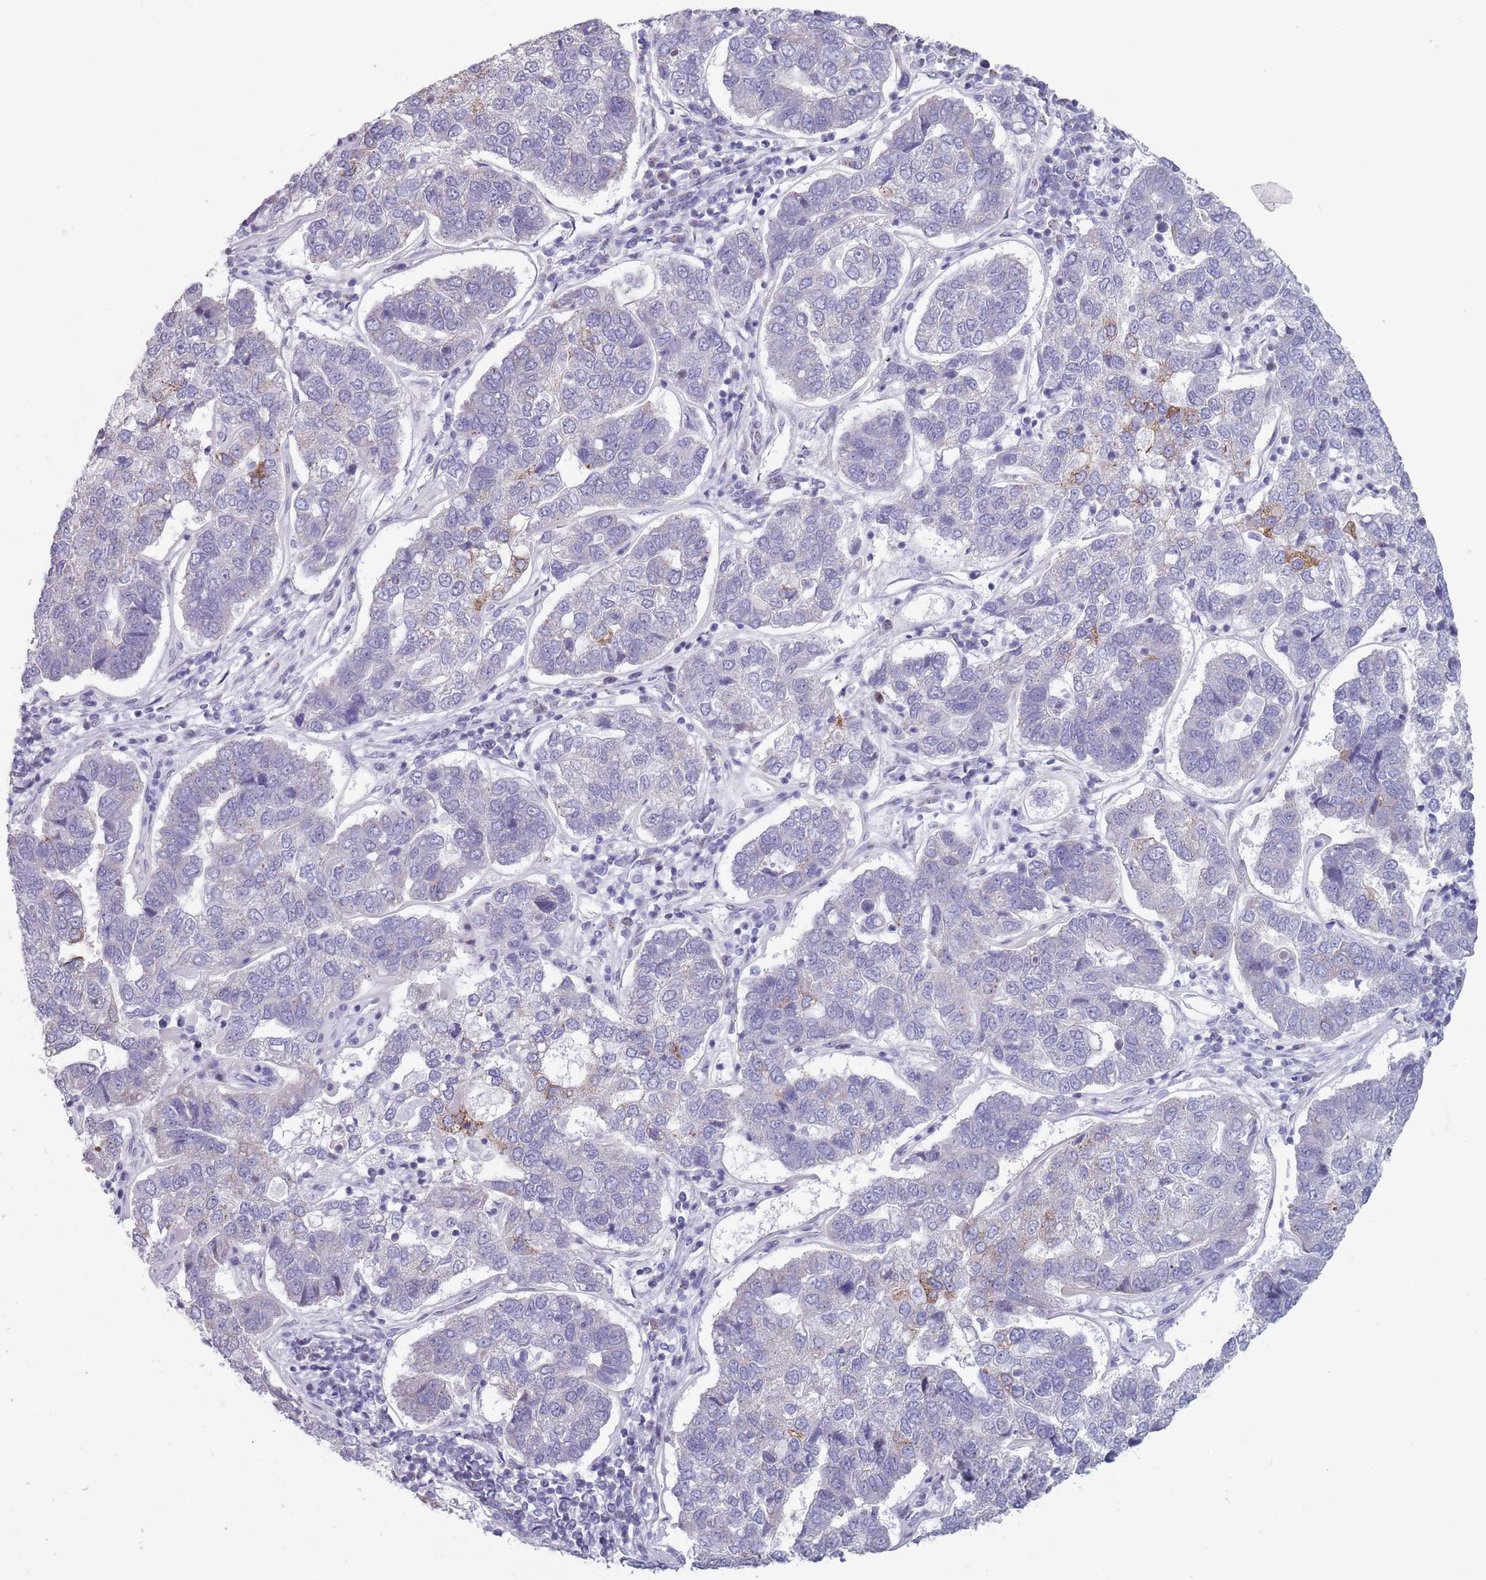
{"staining": {"intensity": "moderate", "quantity": "<25%", "location": "cytoplasmic/membranous"}, "tissue": "pancreatic cancer", "cell_type": "Tumor cells", "image_type": "cancer", "snomed": [{"axis": "morphology", "description": "Adenocarcinoma, NOS"}, {"axis": "topography", "description": "Pancreas"}], "caption": "DAB (3,3'-diaminobenzidine) immunohistochemical staining of human pancreatic cancer reveals moderate cytoplasmic/membranous protein staining in about <25% of tumor cells. Immunohistochemistry (ihc) stains the protein of interest in brown and the nuclei are stained blue.", "gene": "ZKSCAN2", "patient": {"sex": "female", "age": 61}}